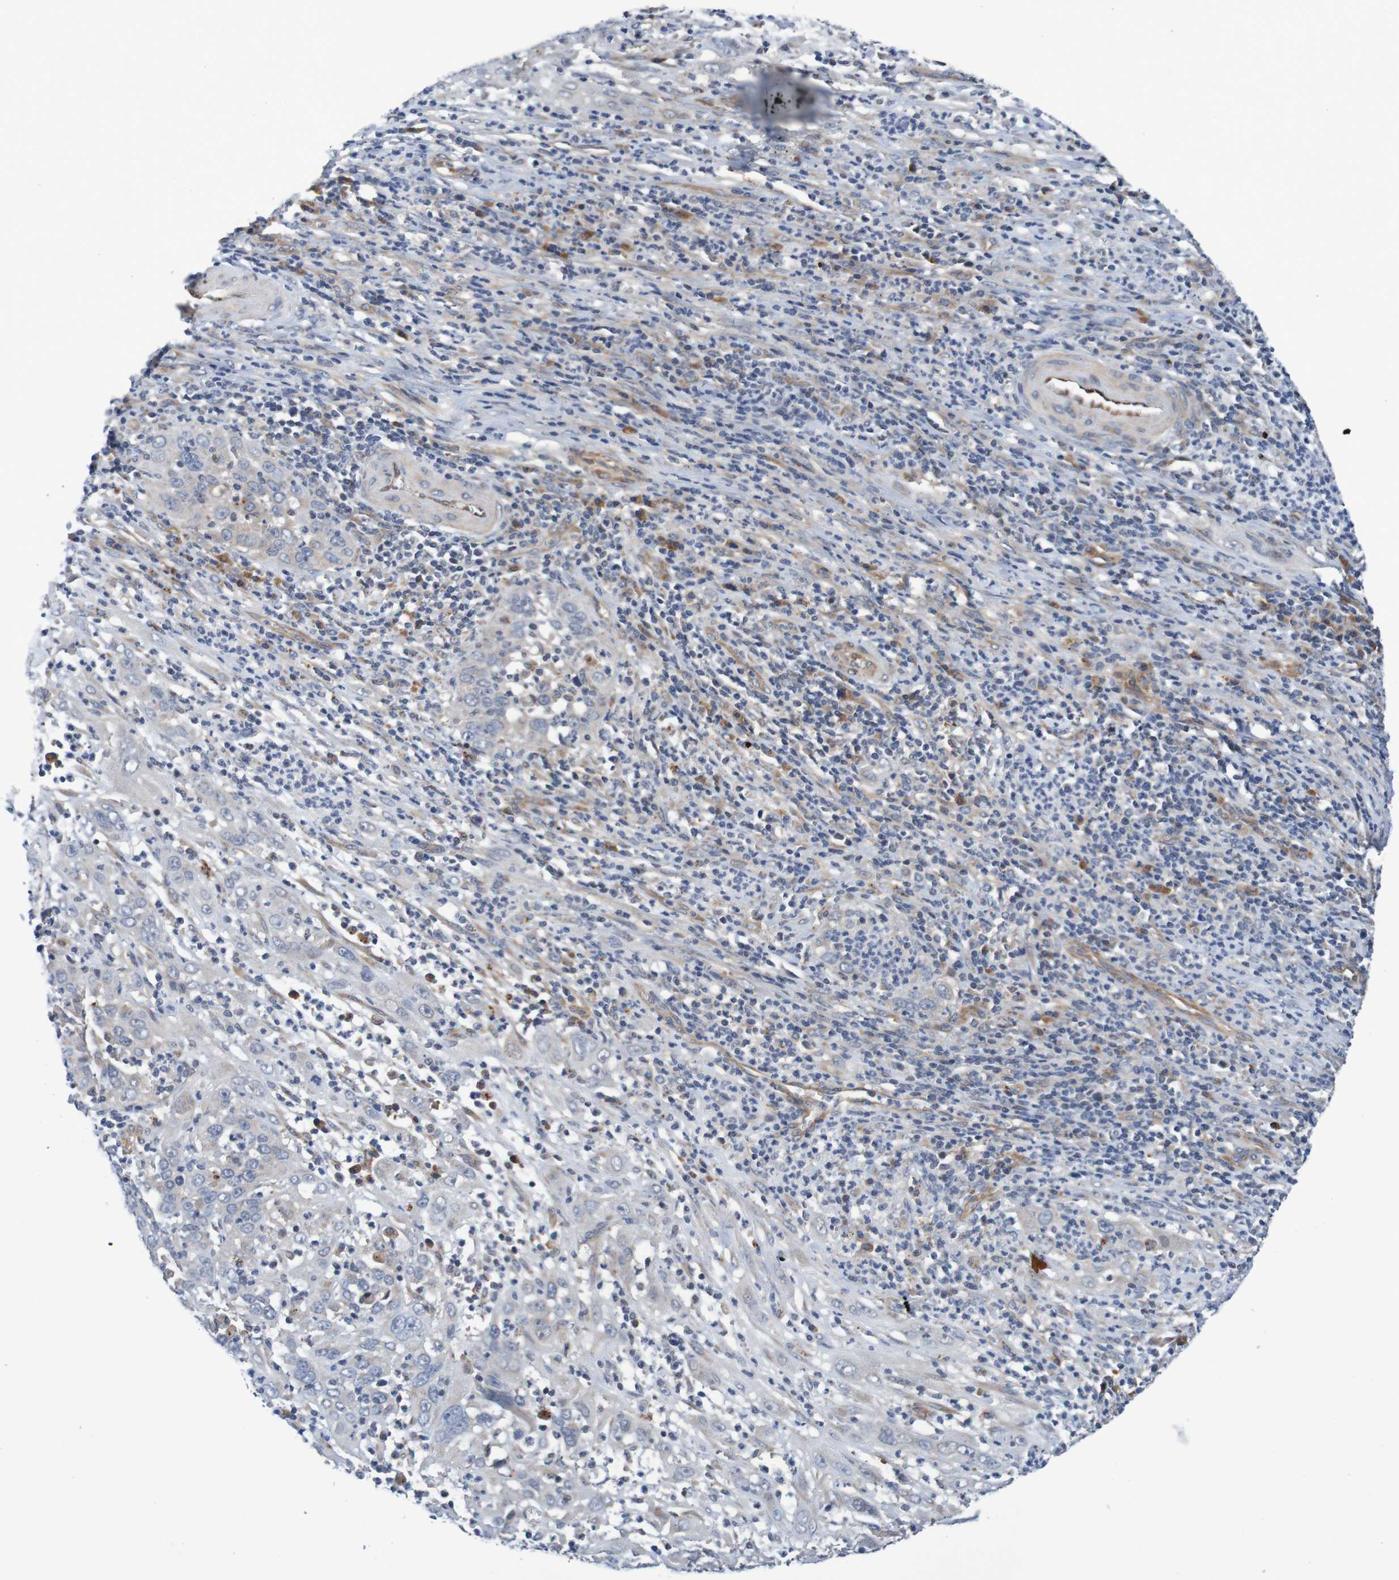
{"staining": {"intensity": "weak", "quantity": "<25%", "location": "cytoplasmic/membranous"}, "tissue": "cervical cancer", "cell_type": "Tumor cells", "image_type": "cancer", "snomed": [{"axis": "morphology", "description": "Squamous cell carcinoma, NOS"}, {"axis": "topography", "description": "Cervix"}], "caption": "High magnification brightfield microscopy of cervical squamous cell carcinoma stained with DAB (brown) and counterstained with hematoxylin (blue): tumor cells show no significant staining.", "gene": "CPED1", "patient": {"sex": "female", "age": 32}}